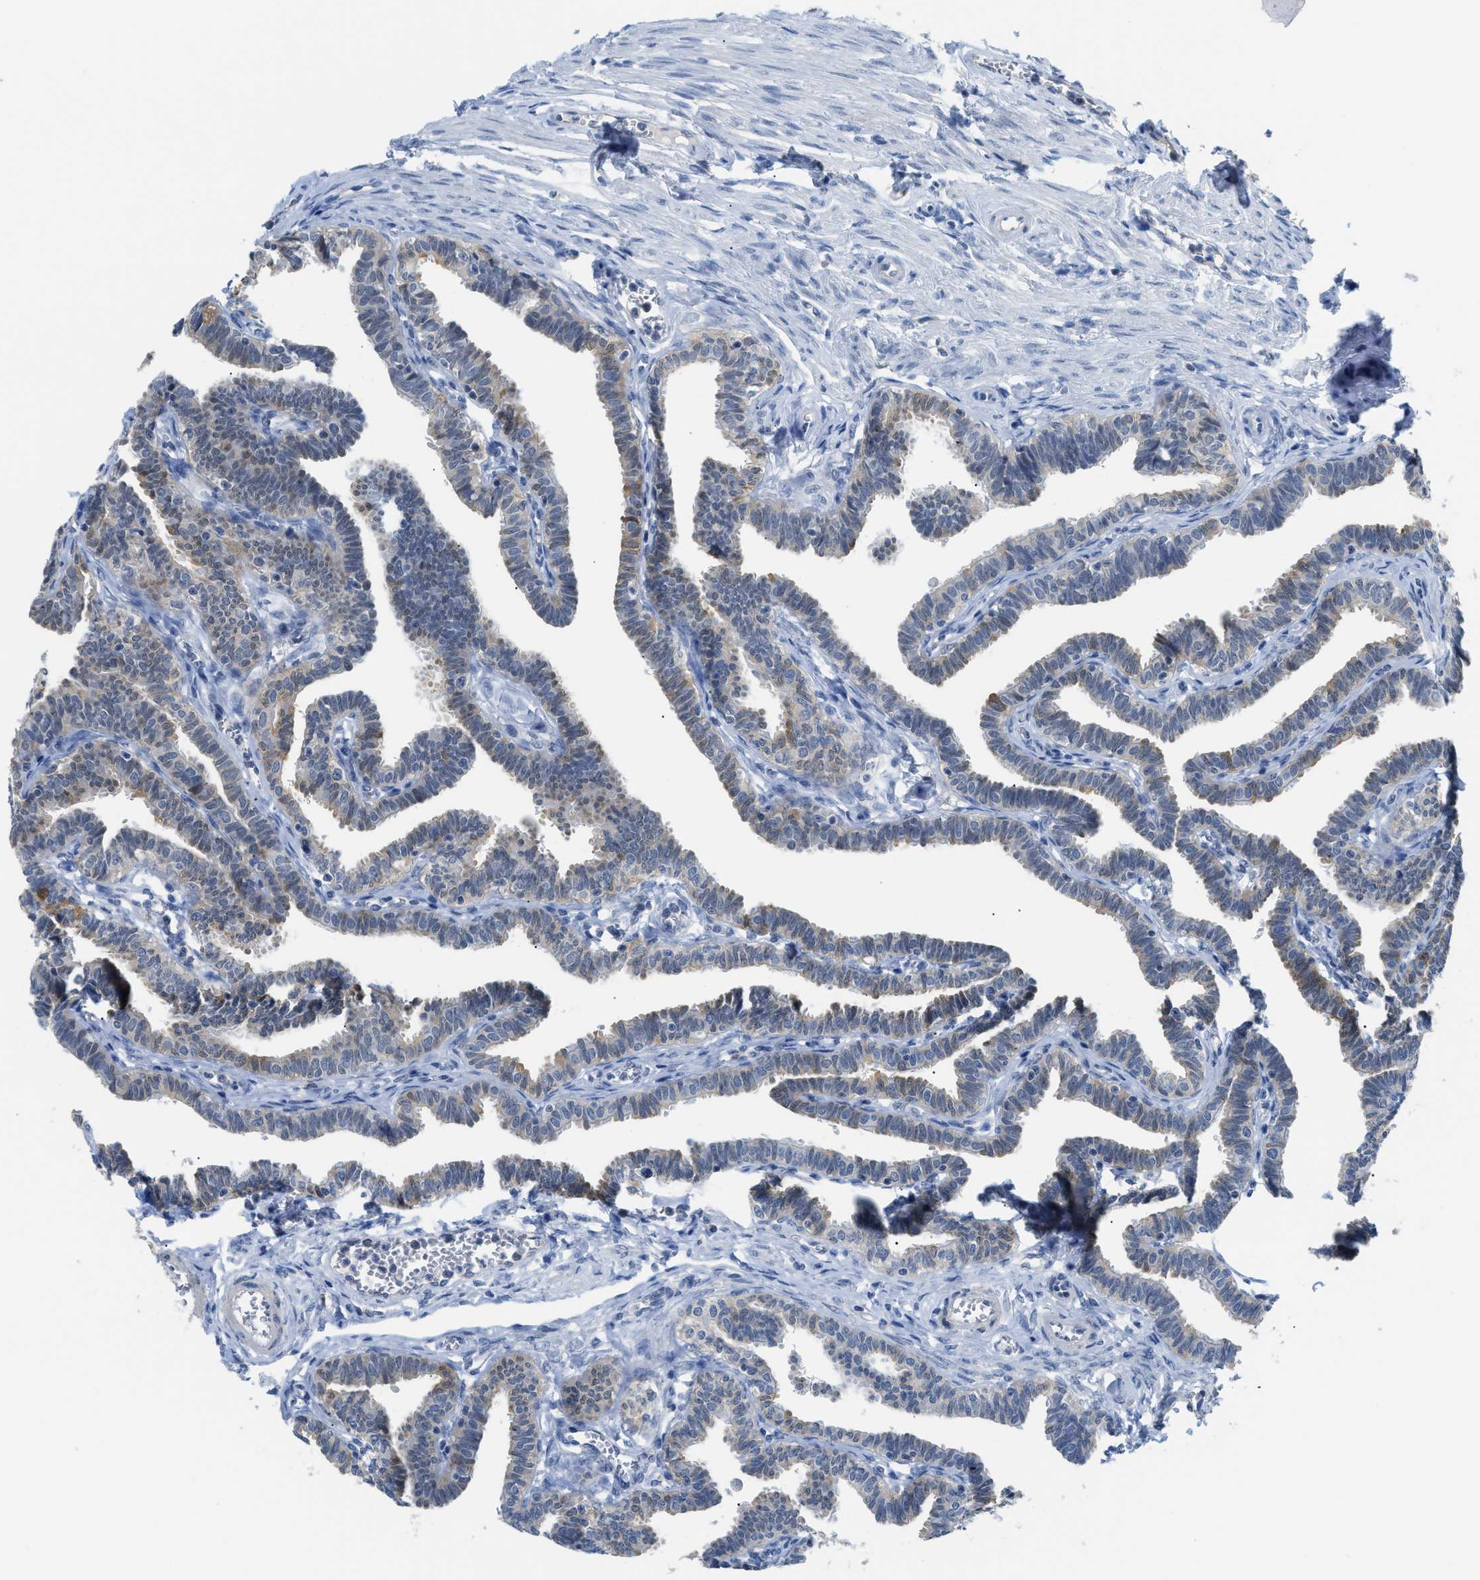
{"staining": {"intensity": "weak", "quantity": "25%-75%", "location": "cytoplasmic/membranous"}, "tissue": "fallopian tube", "cell_type": "Glandular cells", "image_type": "normal", "snomed": [{"axis": "morphology", "description": "Normal tissue, NOS"}, {"axis": "topography", "description": "Fallopian tube"}, {"axis": "topography", "description": "Ovary"}], "caption": "Immunohistochemical staining of benign human fallopian tube demonstrates 25%-75% levels of weak cytoplasmic/membranous protein expression in approximately 25%-75% of glandular cells. The staining was performed using DAB (3,3'-diaminobenzidine) to visualize the protein expression in brown, while the nuclei were stained in blue with hematoxylin (Magnification: 20x).", "gene": "PSAT1", "patient": {"sex": "female", "age": 23}}